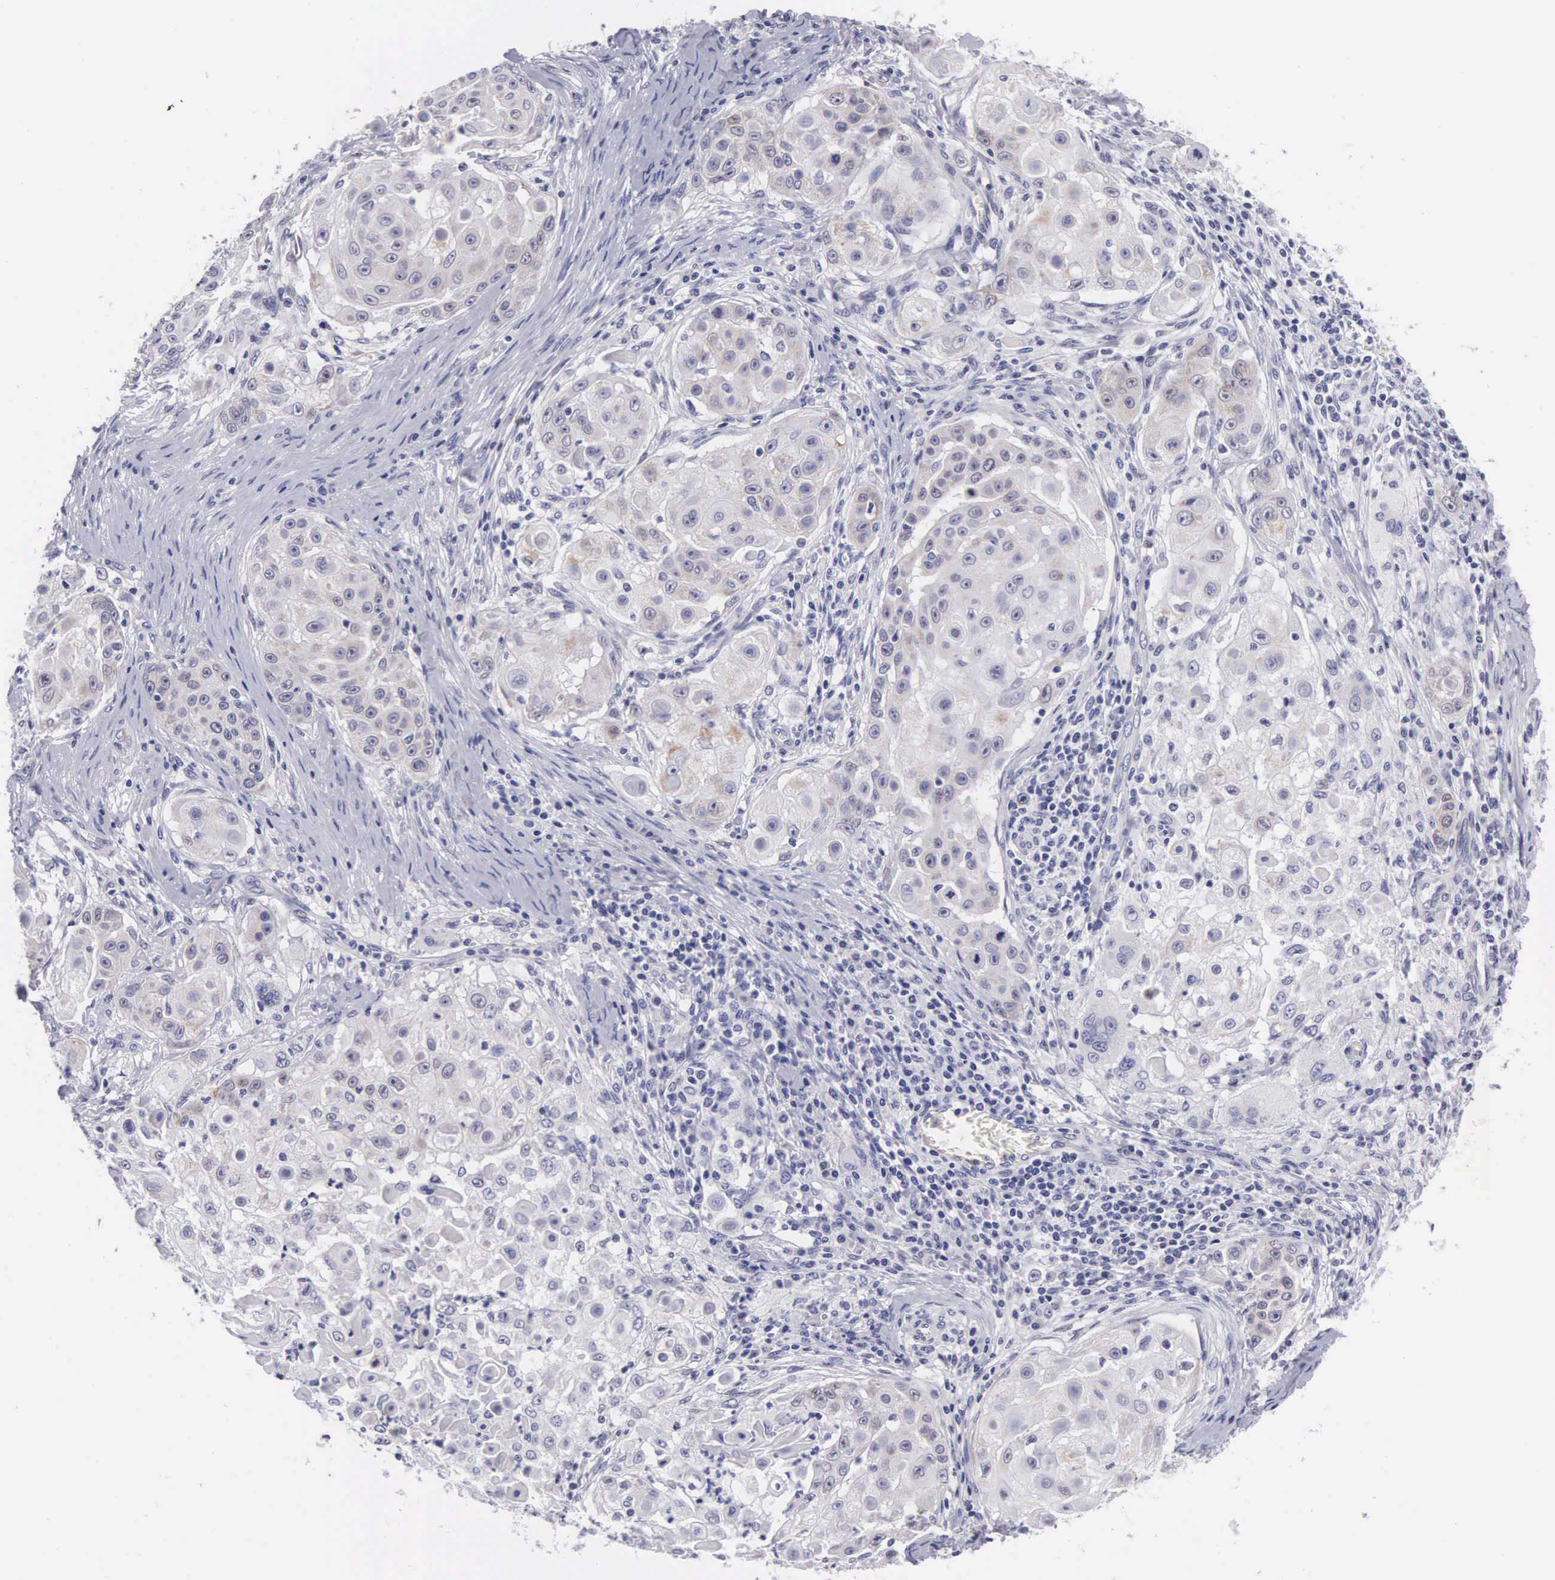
{"staining": {"intensity": "weak", "quantity": "<25%", "location": "cytoplasmic/membranous"}, "tissue": "skin cancer", "cell_type": "Tumor cells", "image_type": "cancer", "snomed": [{"axis": "morphology", "description": "Squamous cell carcinoma, NOS"}, {"axis": "topography", "description": "Skin"}], "caption": "Tumor cells are negative for brown protein staining in skin squamous cell carcinoma. (DAB (3,3'-diaminobenzidine) IHC visualized using brightfield microscopy, high magnification).", "gene": "SOX11", "patient": {"sex": "female", "age": 57}}